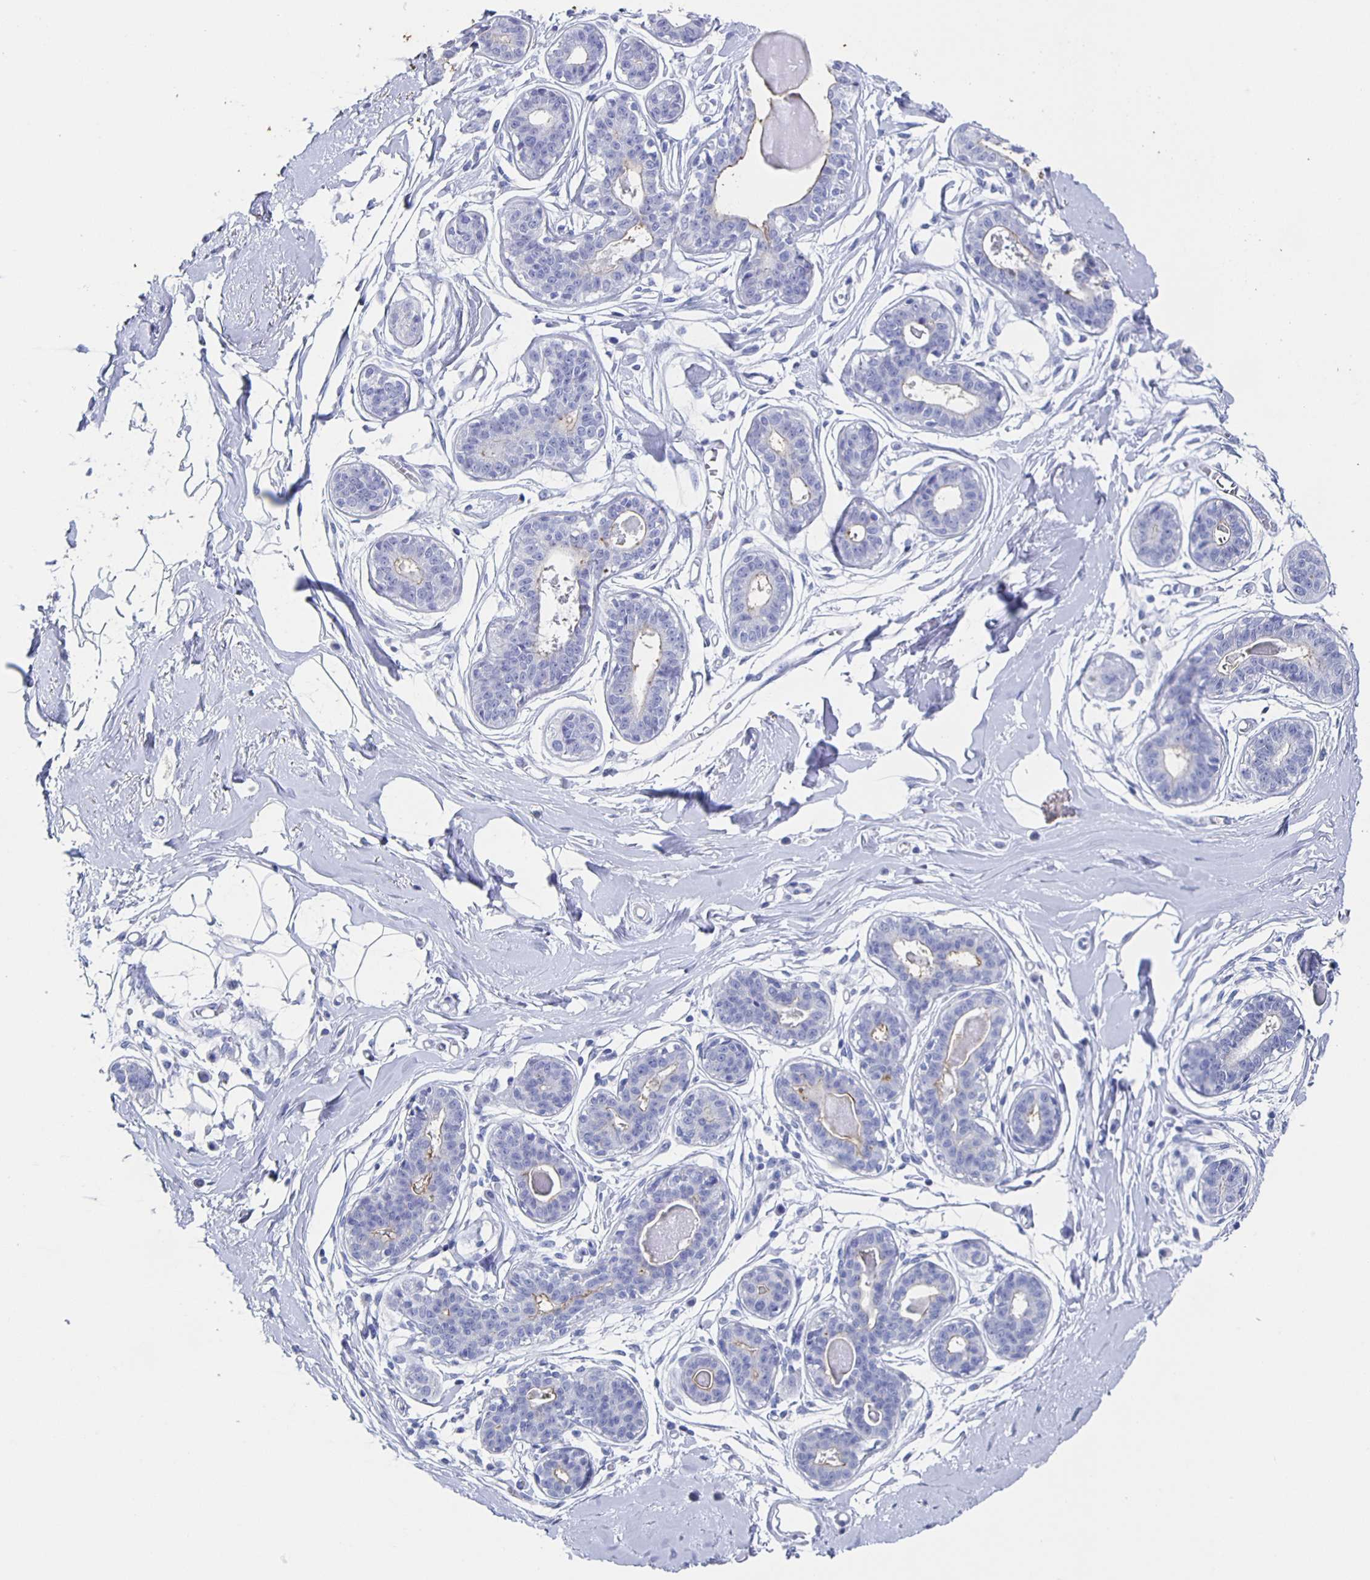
{"staining": {"intensity": "negative", "quantity": "none", "location": "none"}, "tissue": "breast", "cell_type": "Adipocytes", "image_type": "normal", "snomed": [{"axis": "morphology", "description": "Normal tissue, NOS"}, {"axis": "topography", "description": "Breast"}], "caption": "Image shows no protein expression in adipocytes of normal breast. (Stains: DAB (3,3'-diaminobenzidine) immunohistochemistry (IHC) with hematoxylin counter stain, Microscopy: brightfield microscopy at high magnification).", "gene": "SLC34A2", "patient": {"sex": "female", "age": 45}}